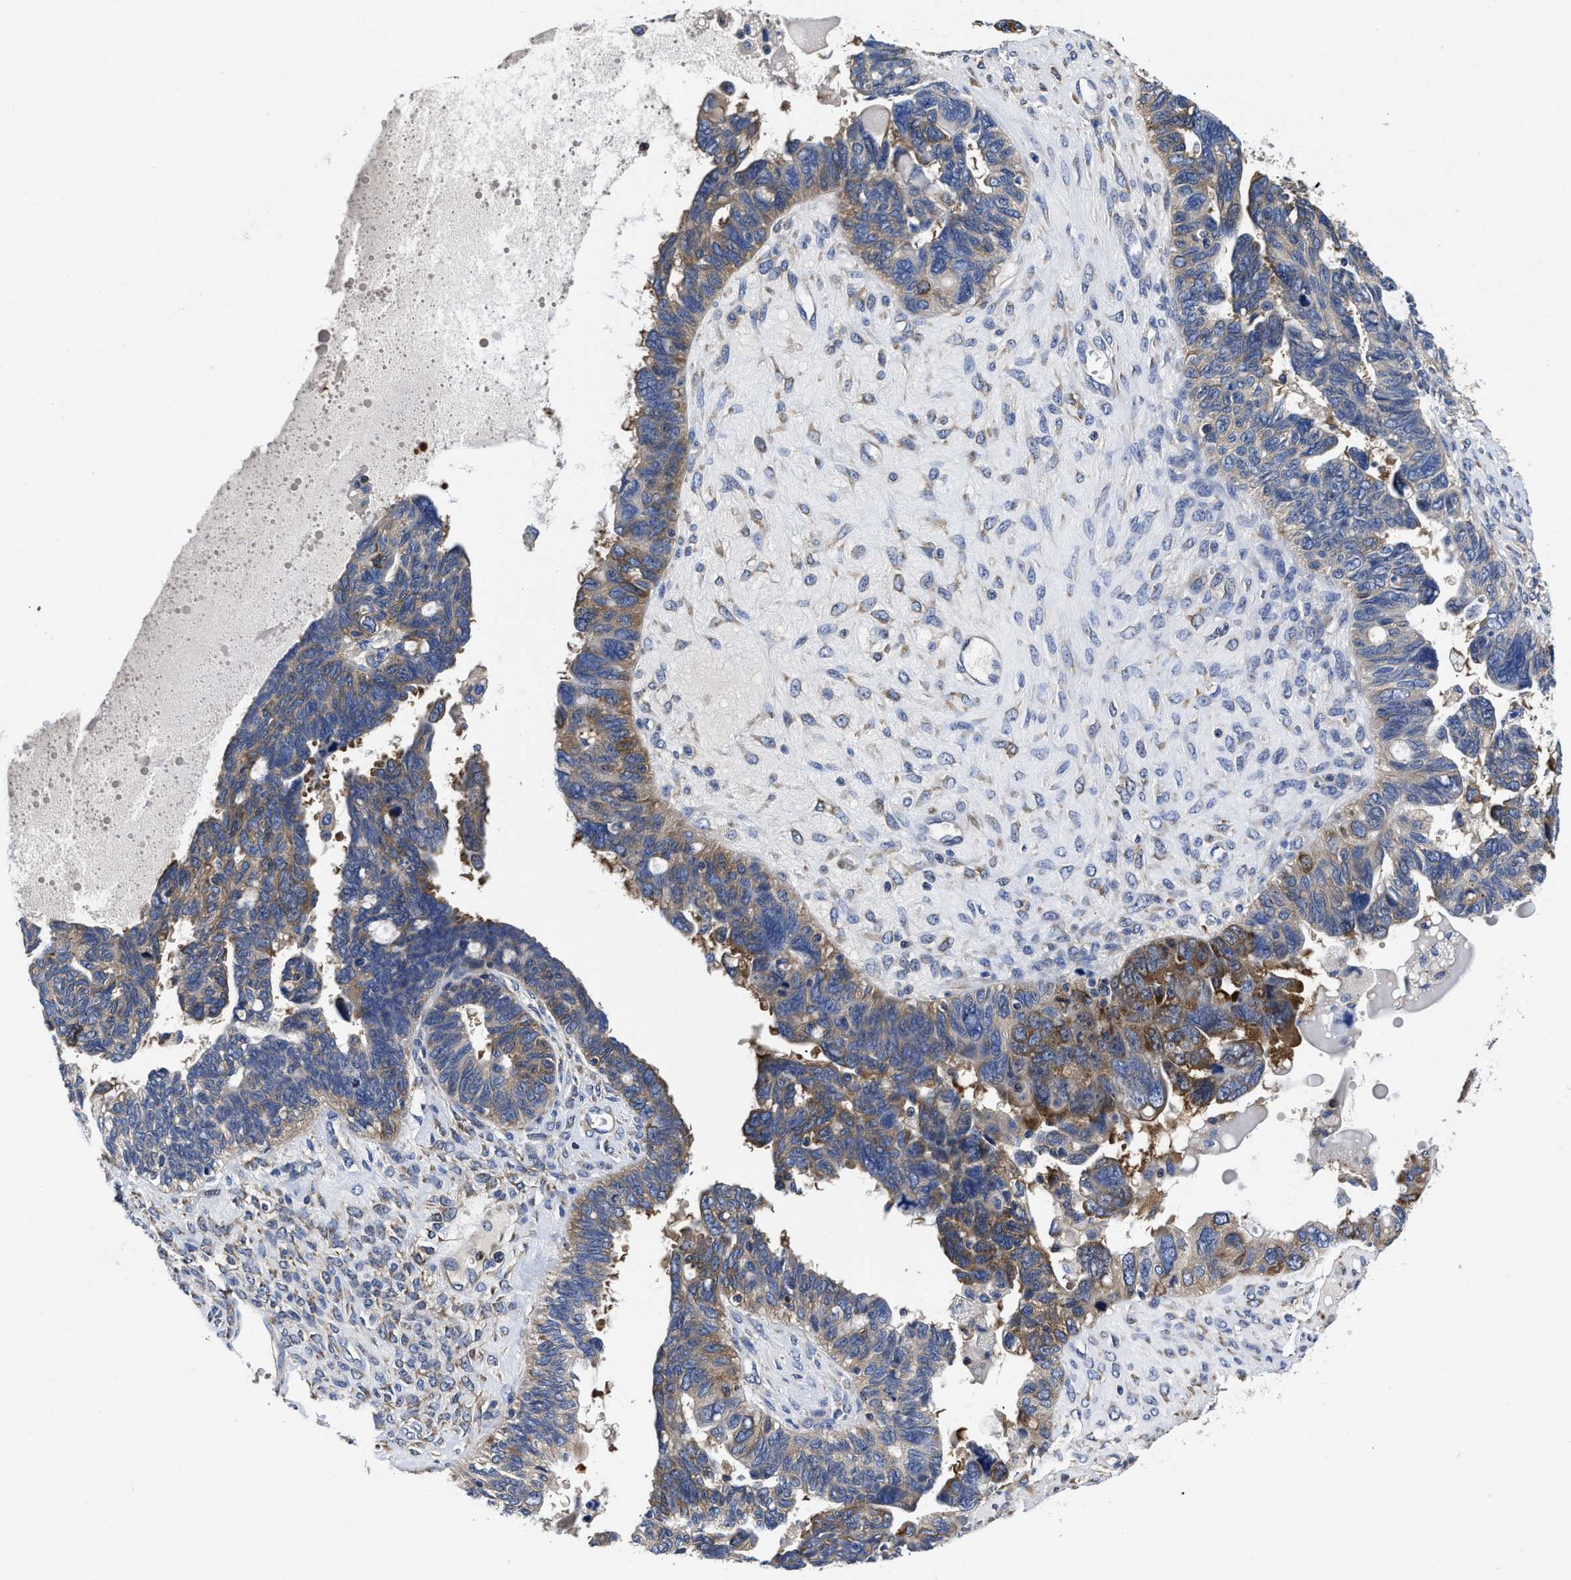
{"staining": {"intensity": "moderate", "quantity": ">75%", "location": "cytoplasmic/membranous"}, "tissue": "ovarian cancer", "cell_type": "Tumor cells", "image_type": "cancer", "snomed": [{"axis": "morphology", "description": "Cystadenocarcinoma, serous, NOS"}, {"axis": "topography", "description": "Ovary"}], "caption": "Brown immunohistochemical staining in ovarian cancer (serous cystadenocarcinoma) displays moderate cytoplasmic/membranous expression in approximately >75% of tumor cells.", "gene": "YARS1", "patient": {"sex": "female", "age": 79}}